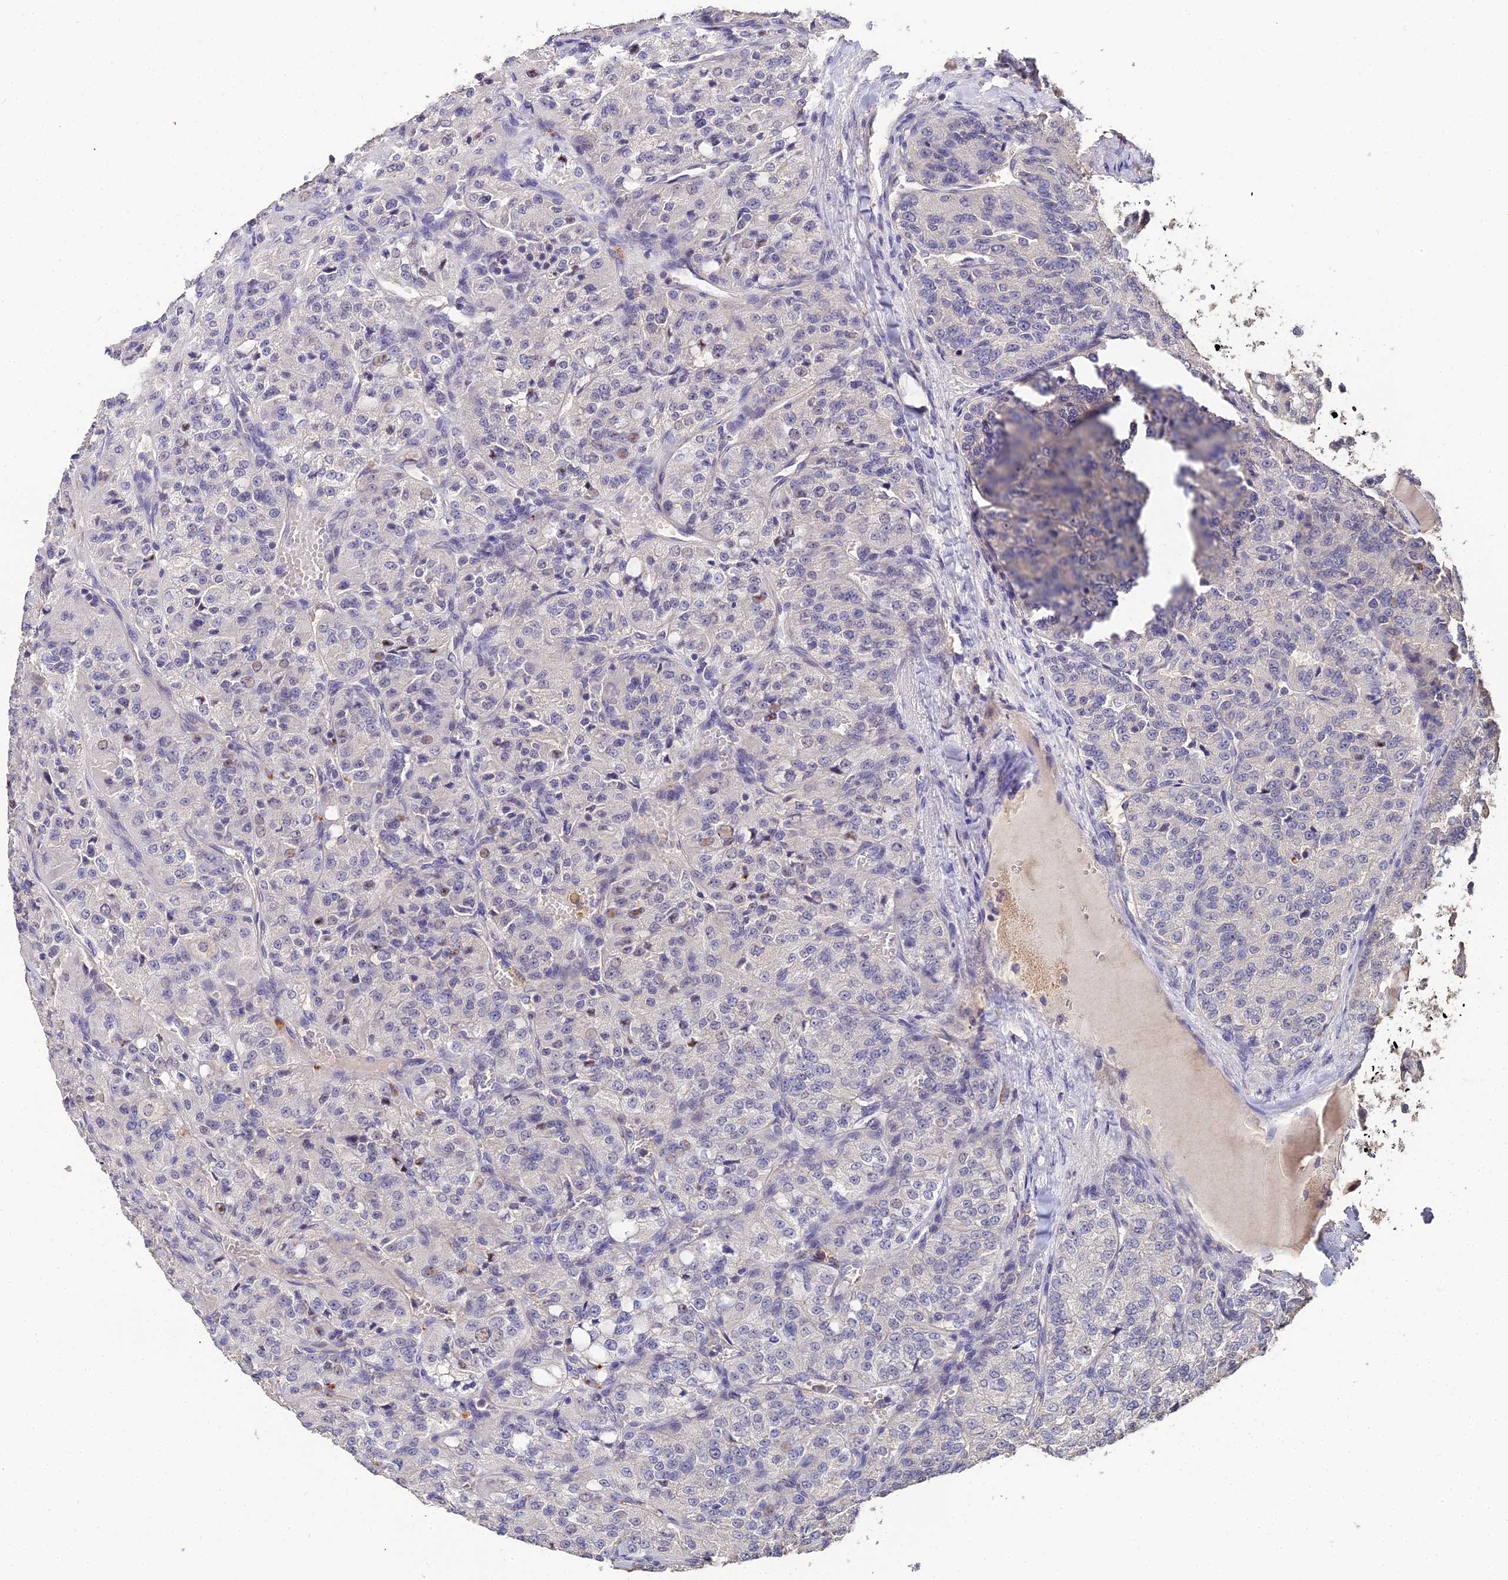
{"staining": {"intensity": "negative", "quantity": "none", "location": "none"}, "tissue": "renal cancer", "cell_type": "Tumor cells", "image_type": "cancer", "snomed": [{"axis": "morphology", "description": "Adenocarcinoma, NOS"}, {"axis": "topography", "description": "Kidney"}], "caption": "Immunohistochemical staining of adenocarcinoma (renal) shows no significant expression in tumor cells.", "gene": "LSM5", "patient": {"sex": "female", "age": 63}}